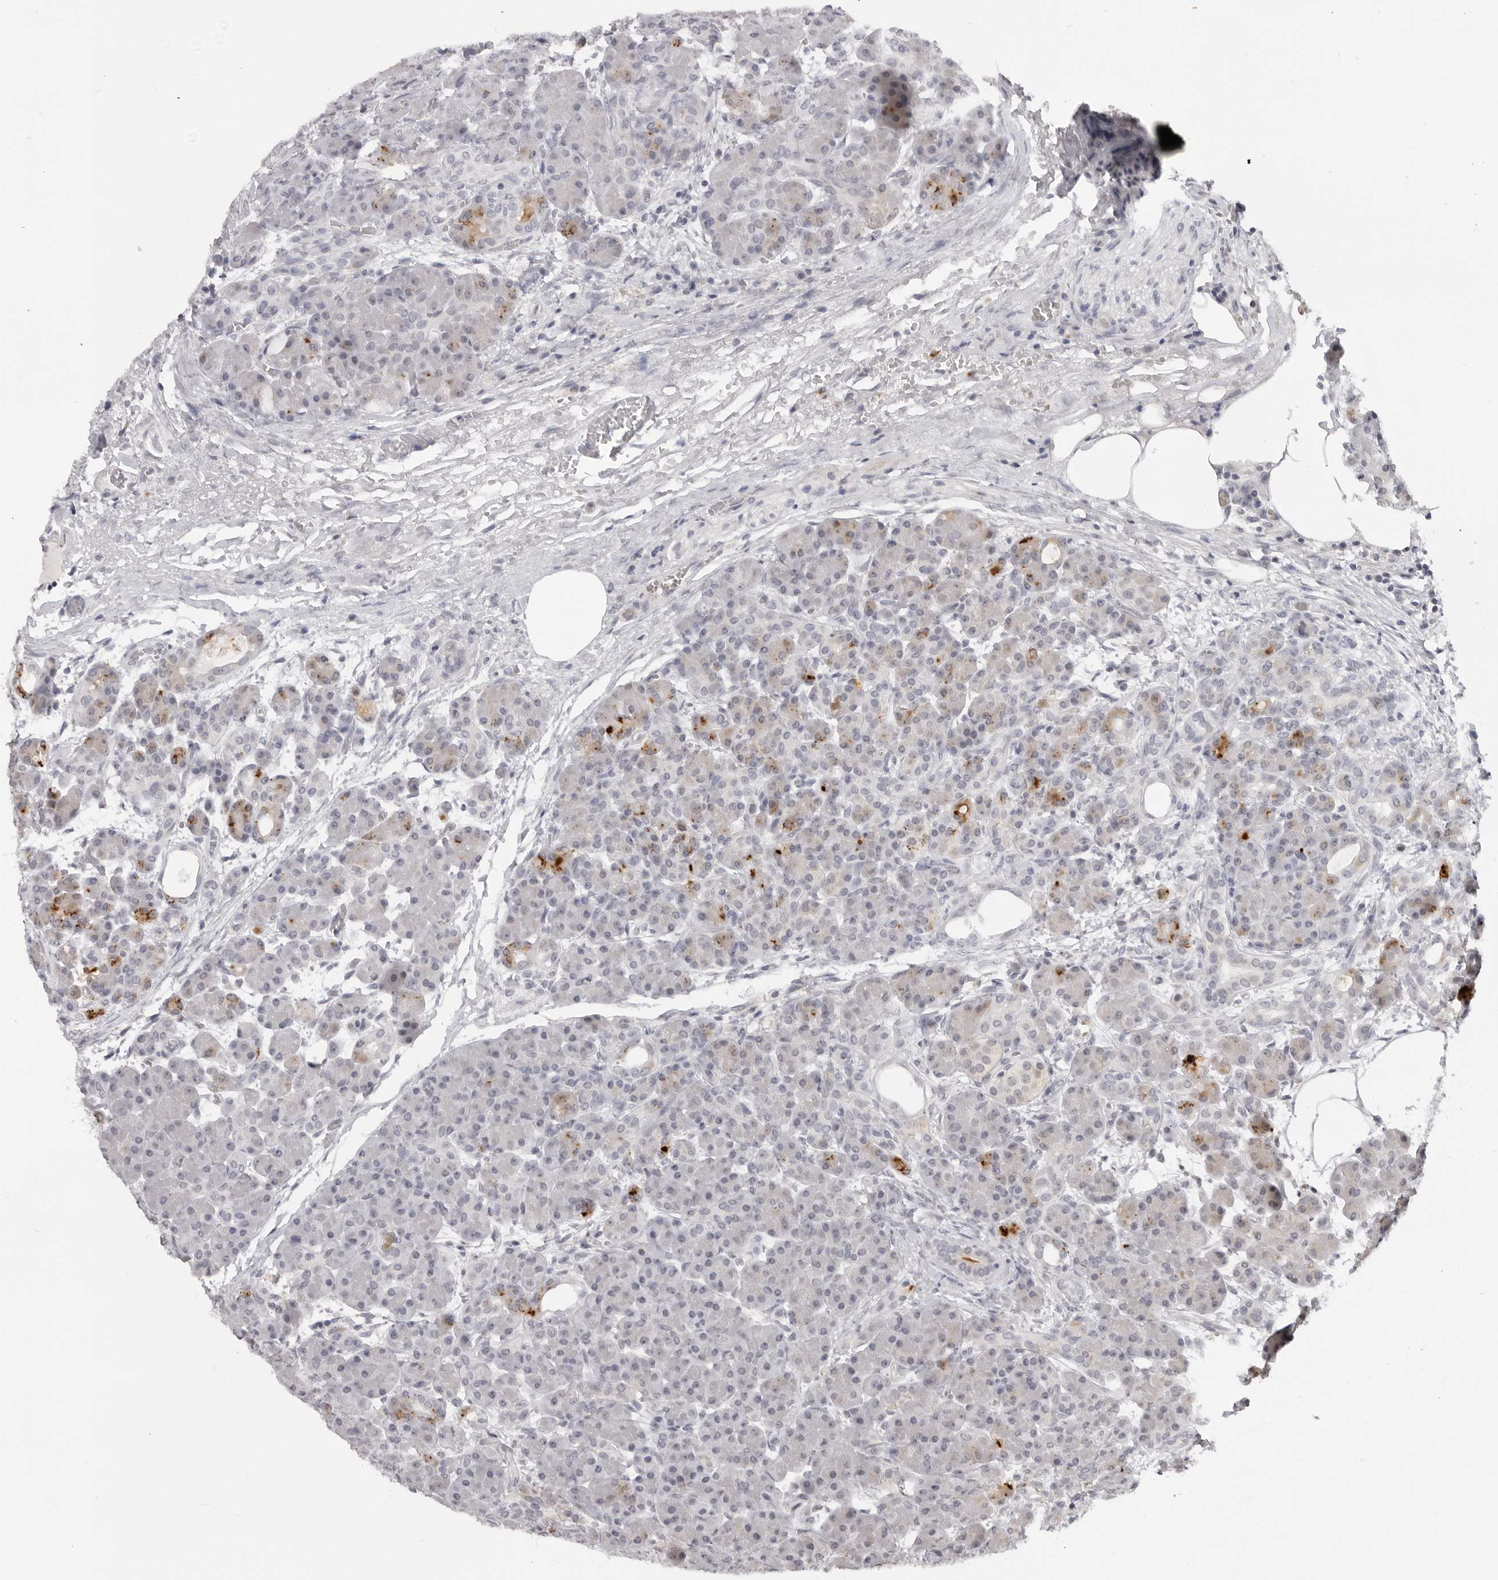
{"staining": {"intensity": "negative", "quantity": "none", "location": "none"}, "tissue": "pancreas", "cell_type": "Exocrine glandular cells", "image_type": "normal", "snomed": [{"axis": "morphology", "description": "Normal tissue, NOS"}, {"axis": "topography", "description": "Pancreas"}], "caption": "Unremarkable pancreas was stained to show a protein in brown. There is no significant positivity in exocrine glandular cells.", "gene": "ACP6", "patient": {"sex": "male", "age": 63}}